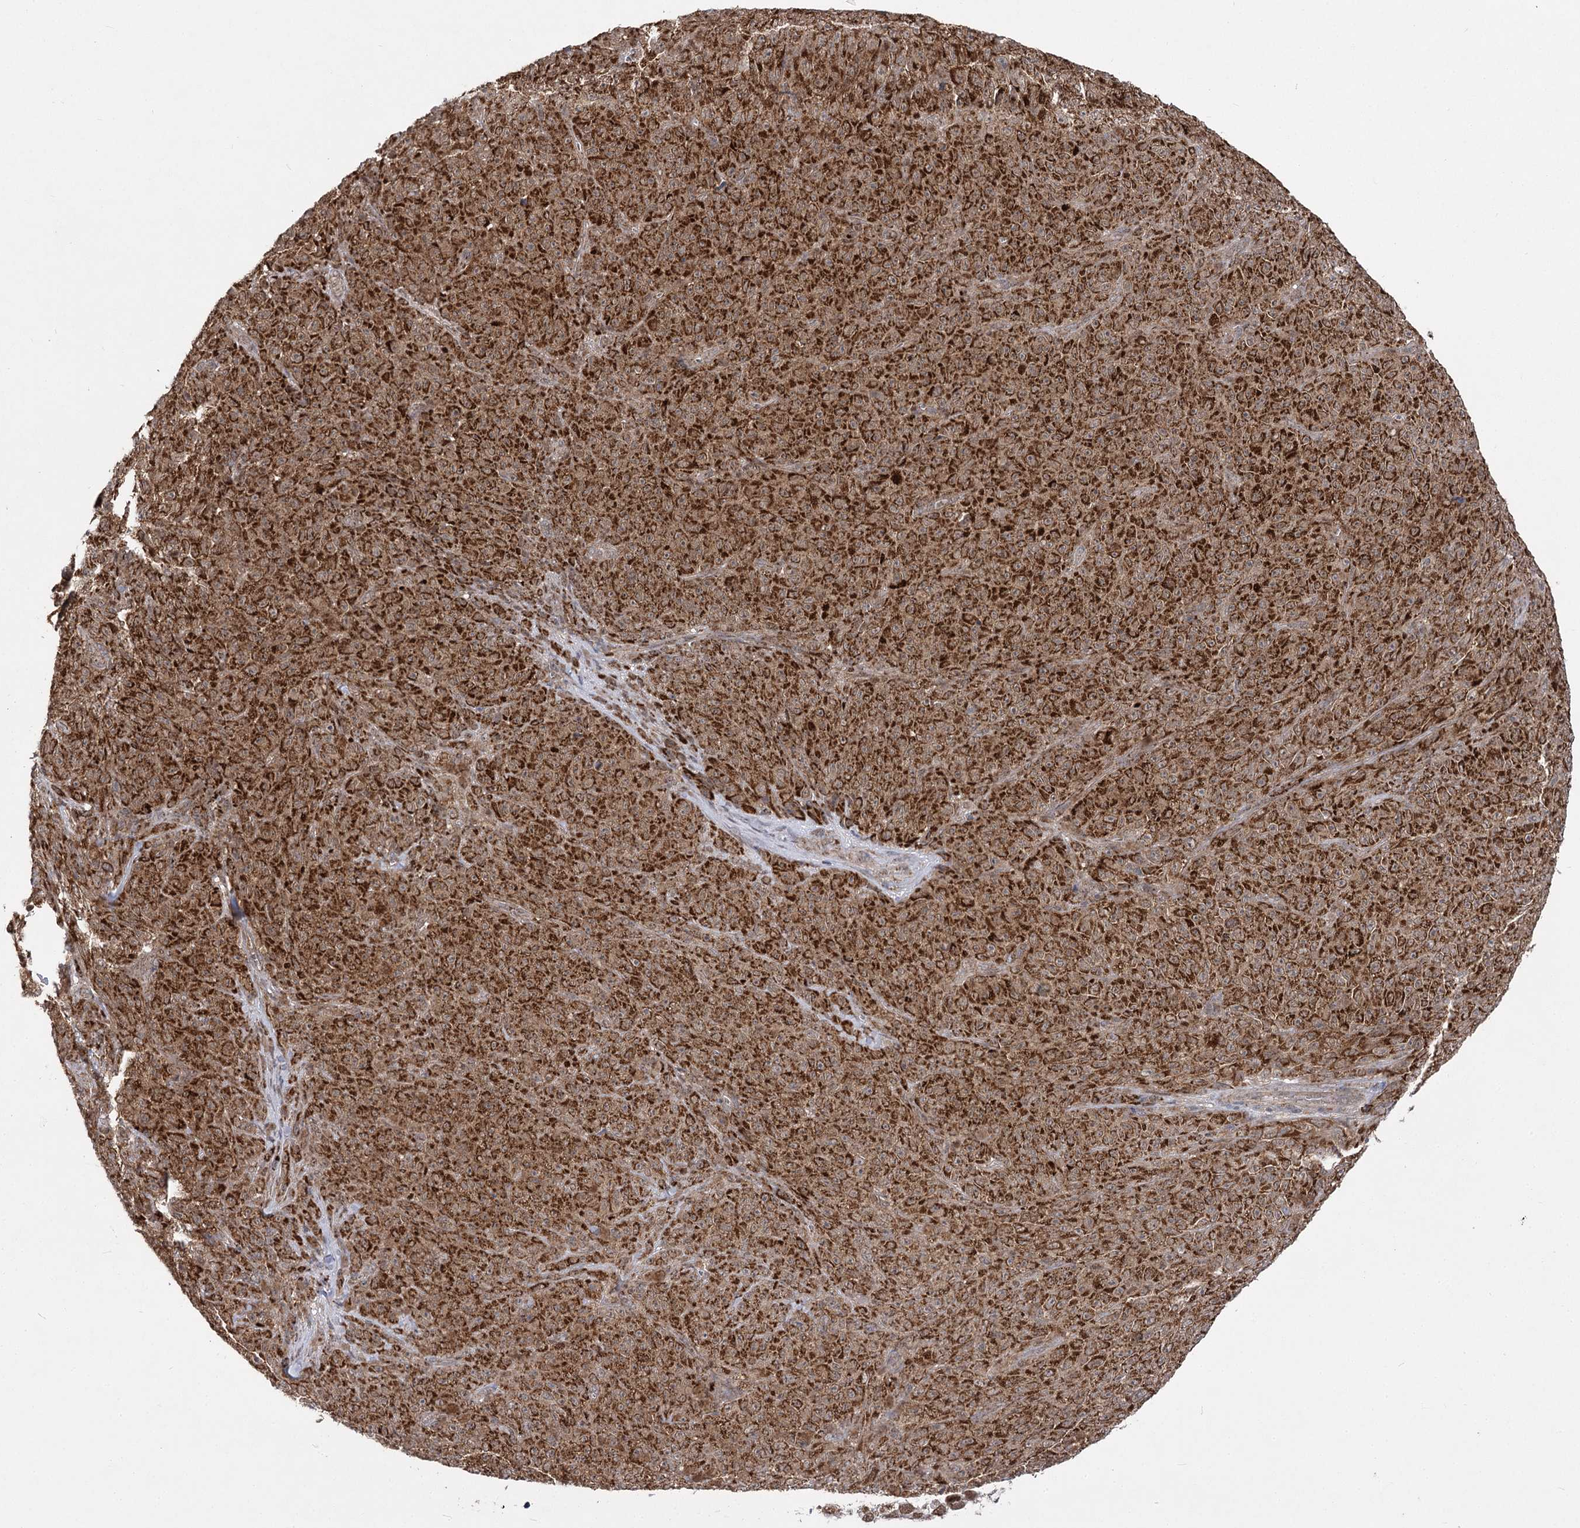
{"staining": {"intensity": "strong", "quantity": ">75%", "location": "cytoplasmic/membranous"}, "tissue": "melanoma", "cell_type": "Tumor cells", "image_type": "cancer", "snomed": [{"axis": "morphology", "description": "Malignant melanoma, NOS"}, {"axis": "topography", "description": "Skin"}], "caption": "Malignant melanoma stained with DAB (3,3'-diaminobenzidine) immunohistochemistry reveals high levels of strong cytoplasmic/membranous expression in approximately >75% of tumor cells.", "gene": "SLC4A1AP", "patient": {"sex": "female", "age": 82}}